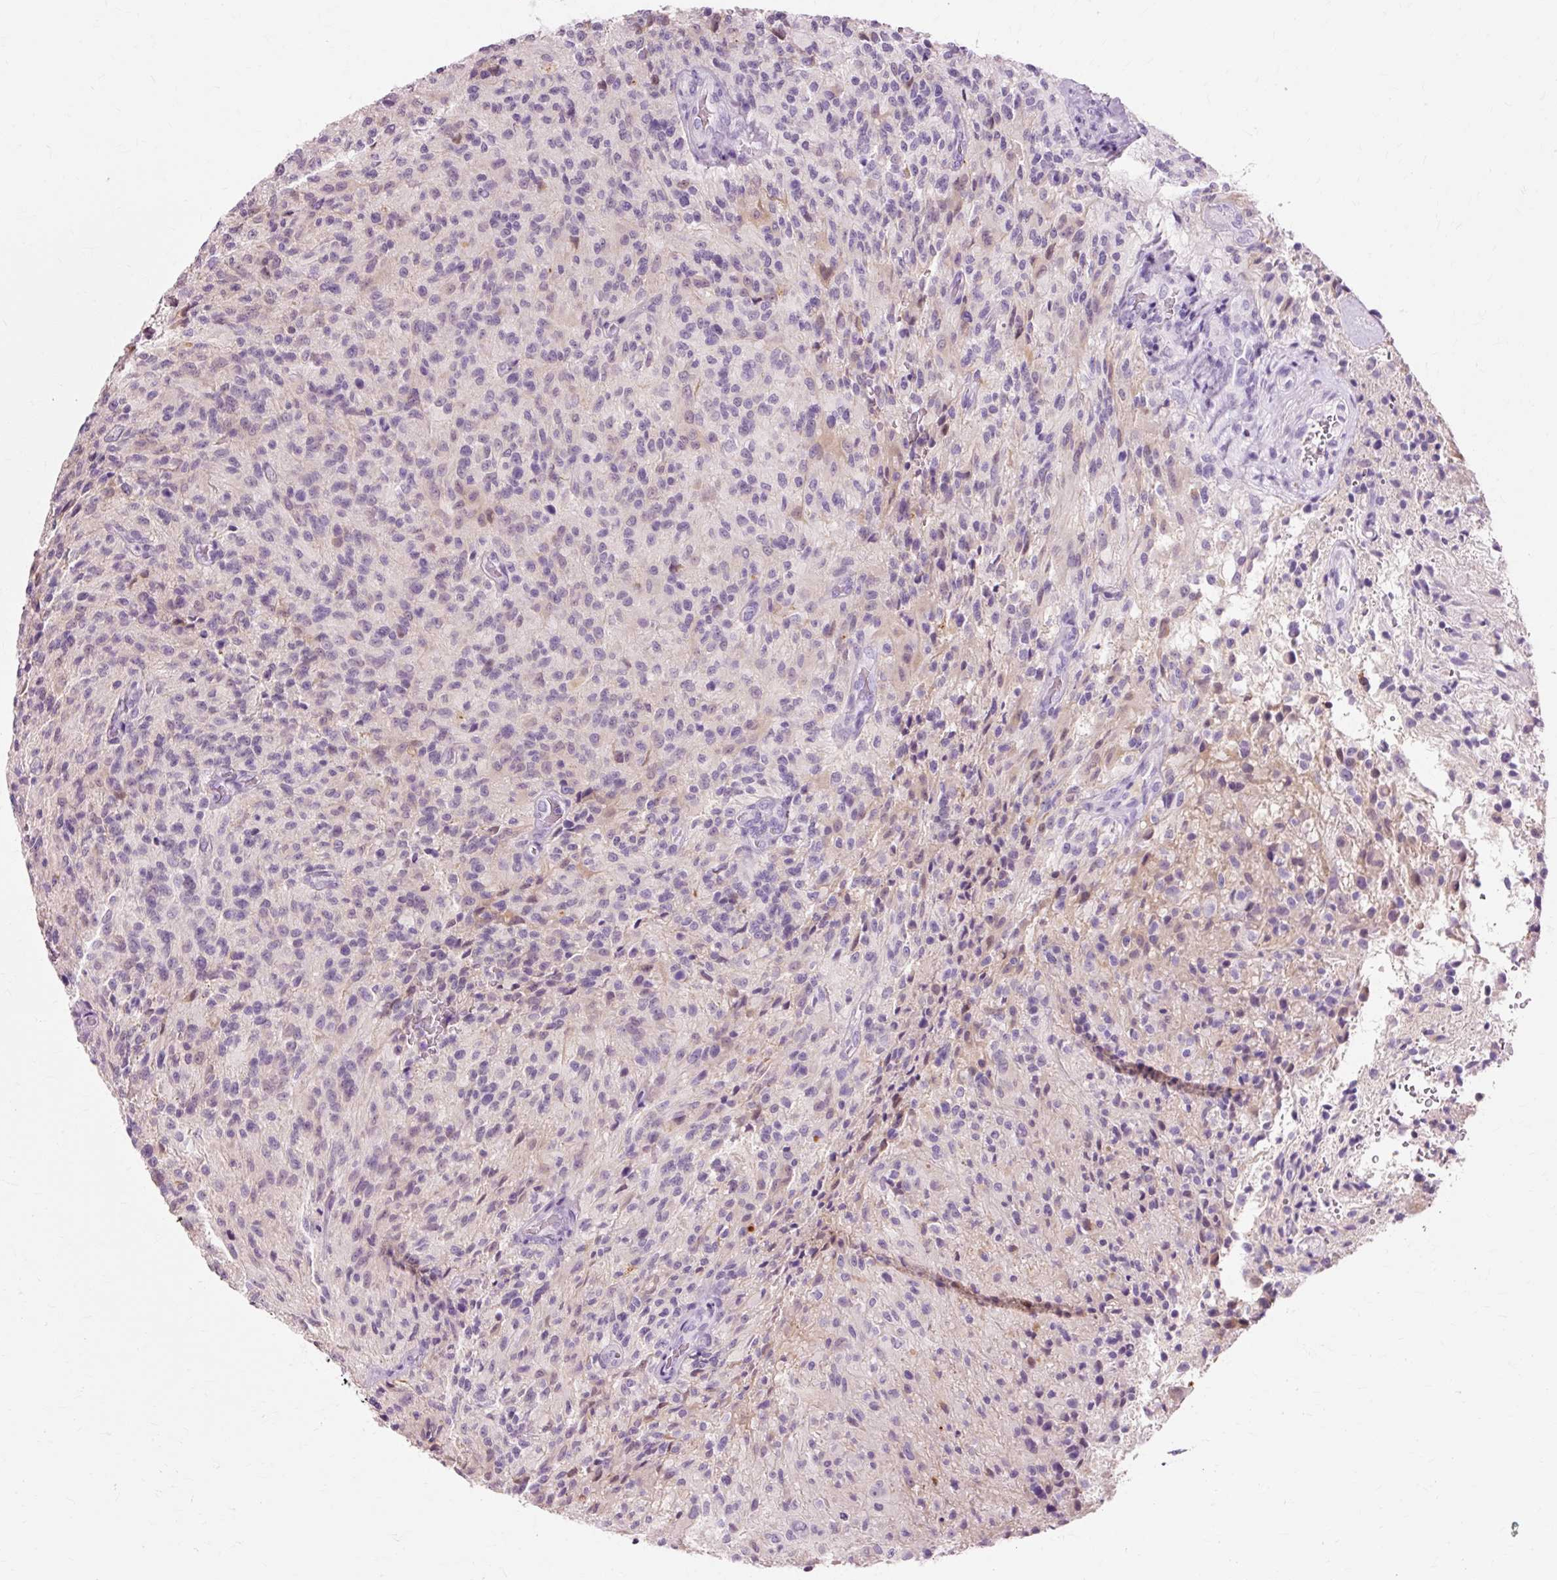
{"staining": {"intensity": "weak", "quantity": "<25%", "location": "nuclear"}, "tissue": "glioma", "cell_type": "Tumor cells", "image_type": "cancer", "snomed": [{"axis": "morphology", "description": "Normal tissue, NOS"}, {"axis": "morphology", "description": "Glioma, malignant, High grade"}, {"axis": "topography", "description": "Cerebral cortex"}], "caption": "Protein analysis of malignant glioma (high-grade) demonstrates no significant staining in tumor cells.", "gene": "VN1R2", "patient": {"sex": "male", "age": 56}}